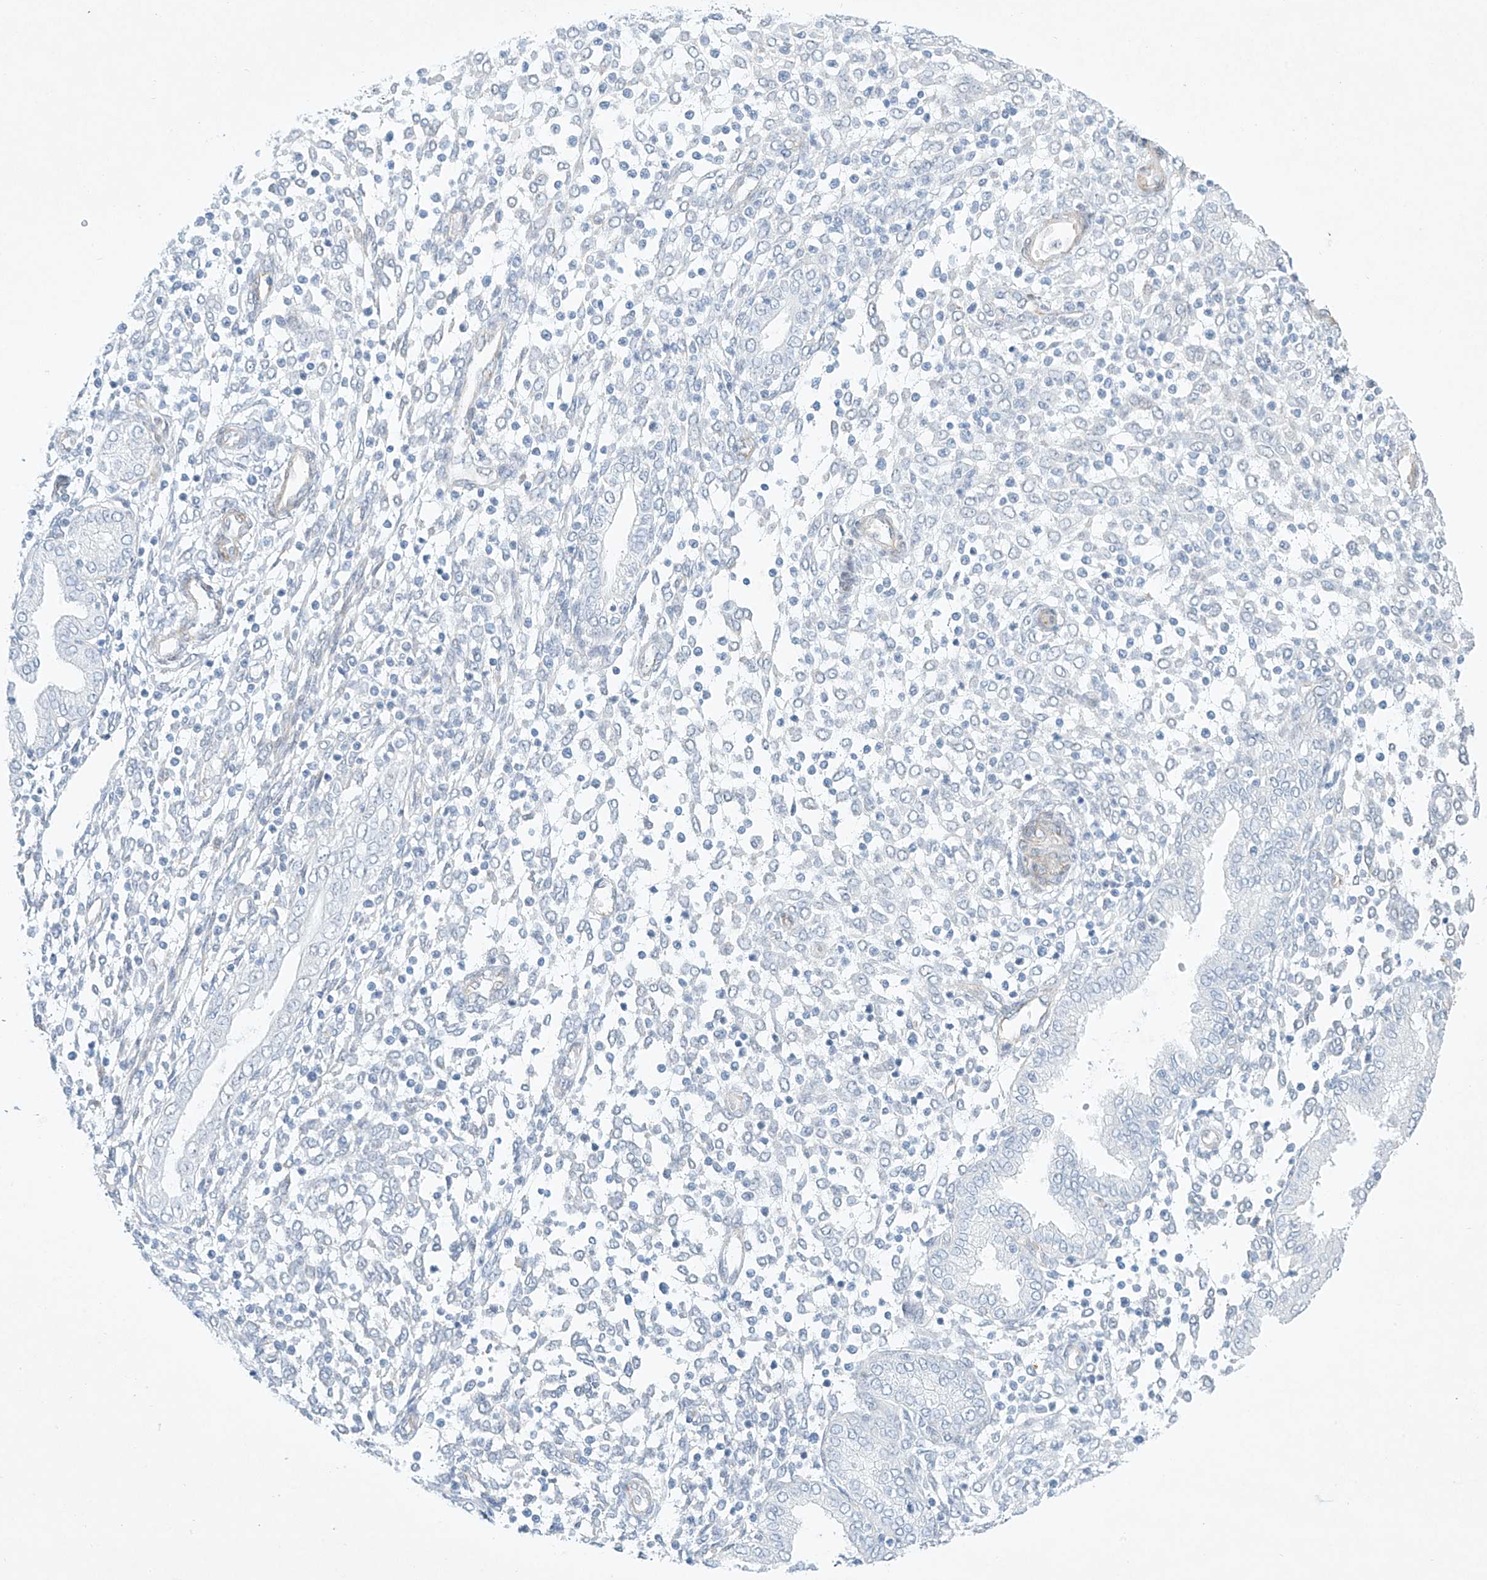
{"staining": {"intensity": "negative", "quantity": "none", "location": "none"}, "tissue": "endometrium", "cell_type": "Cells in endometrial stroma", "image_type": "normal", "snomed": [{"axis": "morphology", "description": "Normal tissue, NOS"}, {"axis": "topography", "description": "Endometrium"}], "caption": "Photomicrograph shows no protein positivity in cells in endometrial stroma of benign endometrium.", "gene": "REEP2", "patient": {"sex": "female", "age": 53}}